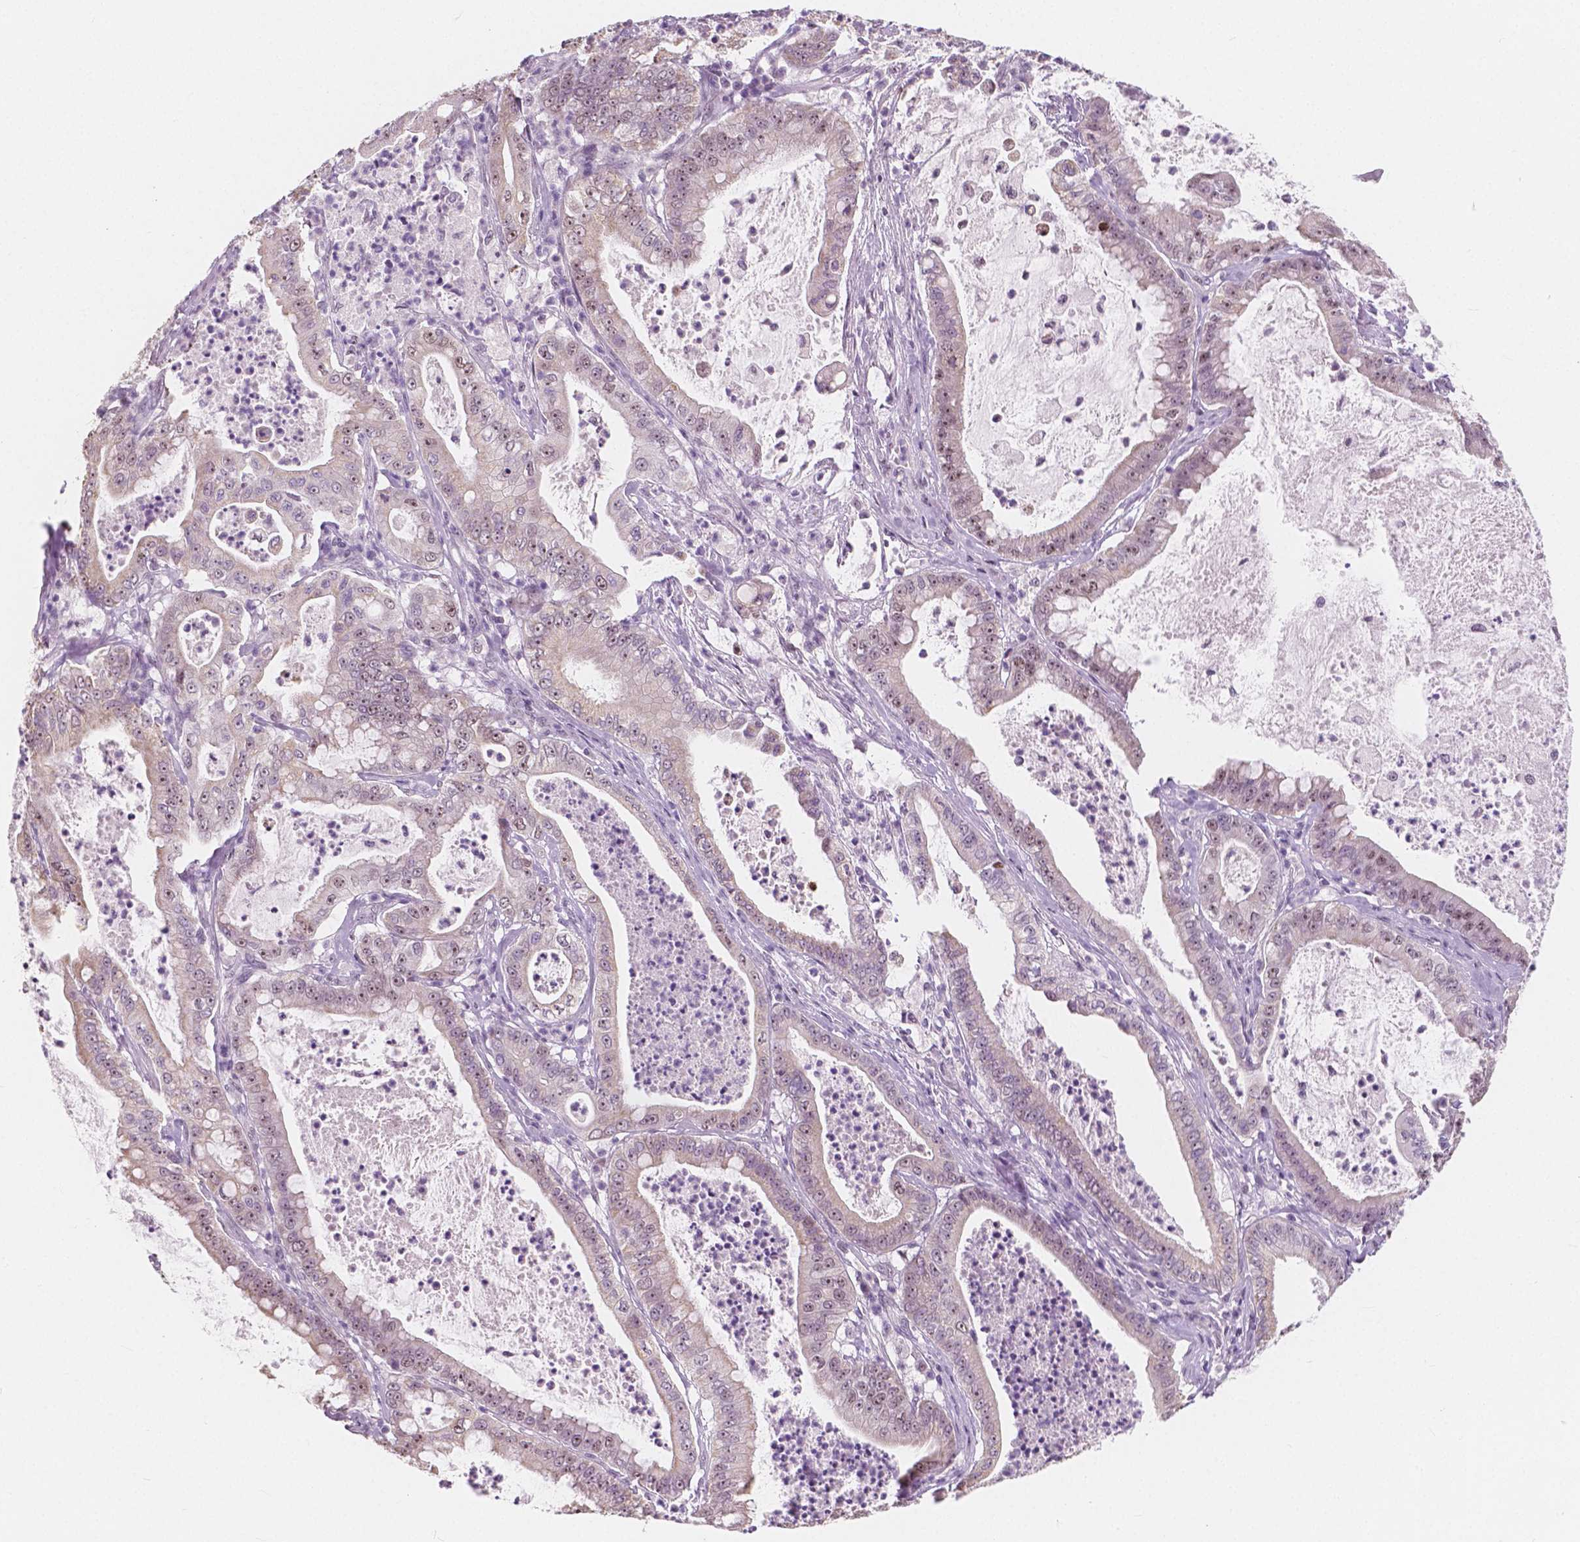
{"staining": {"intensity": "weak", "quantity": ">75%", "location": "nuclear"}, "tissue": "pancreatic cancer", "cell_type": "Tumor cells", "image_type": "cancer", "snomed": [{"axis": "morphology", "description": "Adenocarcinoma, NOS"}, {"axis": "topography", "description": "Pancreas"}], "caption": "There is low levels of weak nuclear staining in tumor cells of pancreatic cancer, as demonstrated by immunohistochemical staining (brown color).", "gene": "NOLC1", "patient": {"sex": "male", "age": 71}}